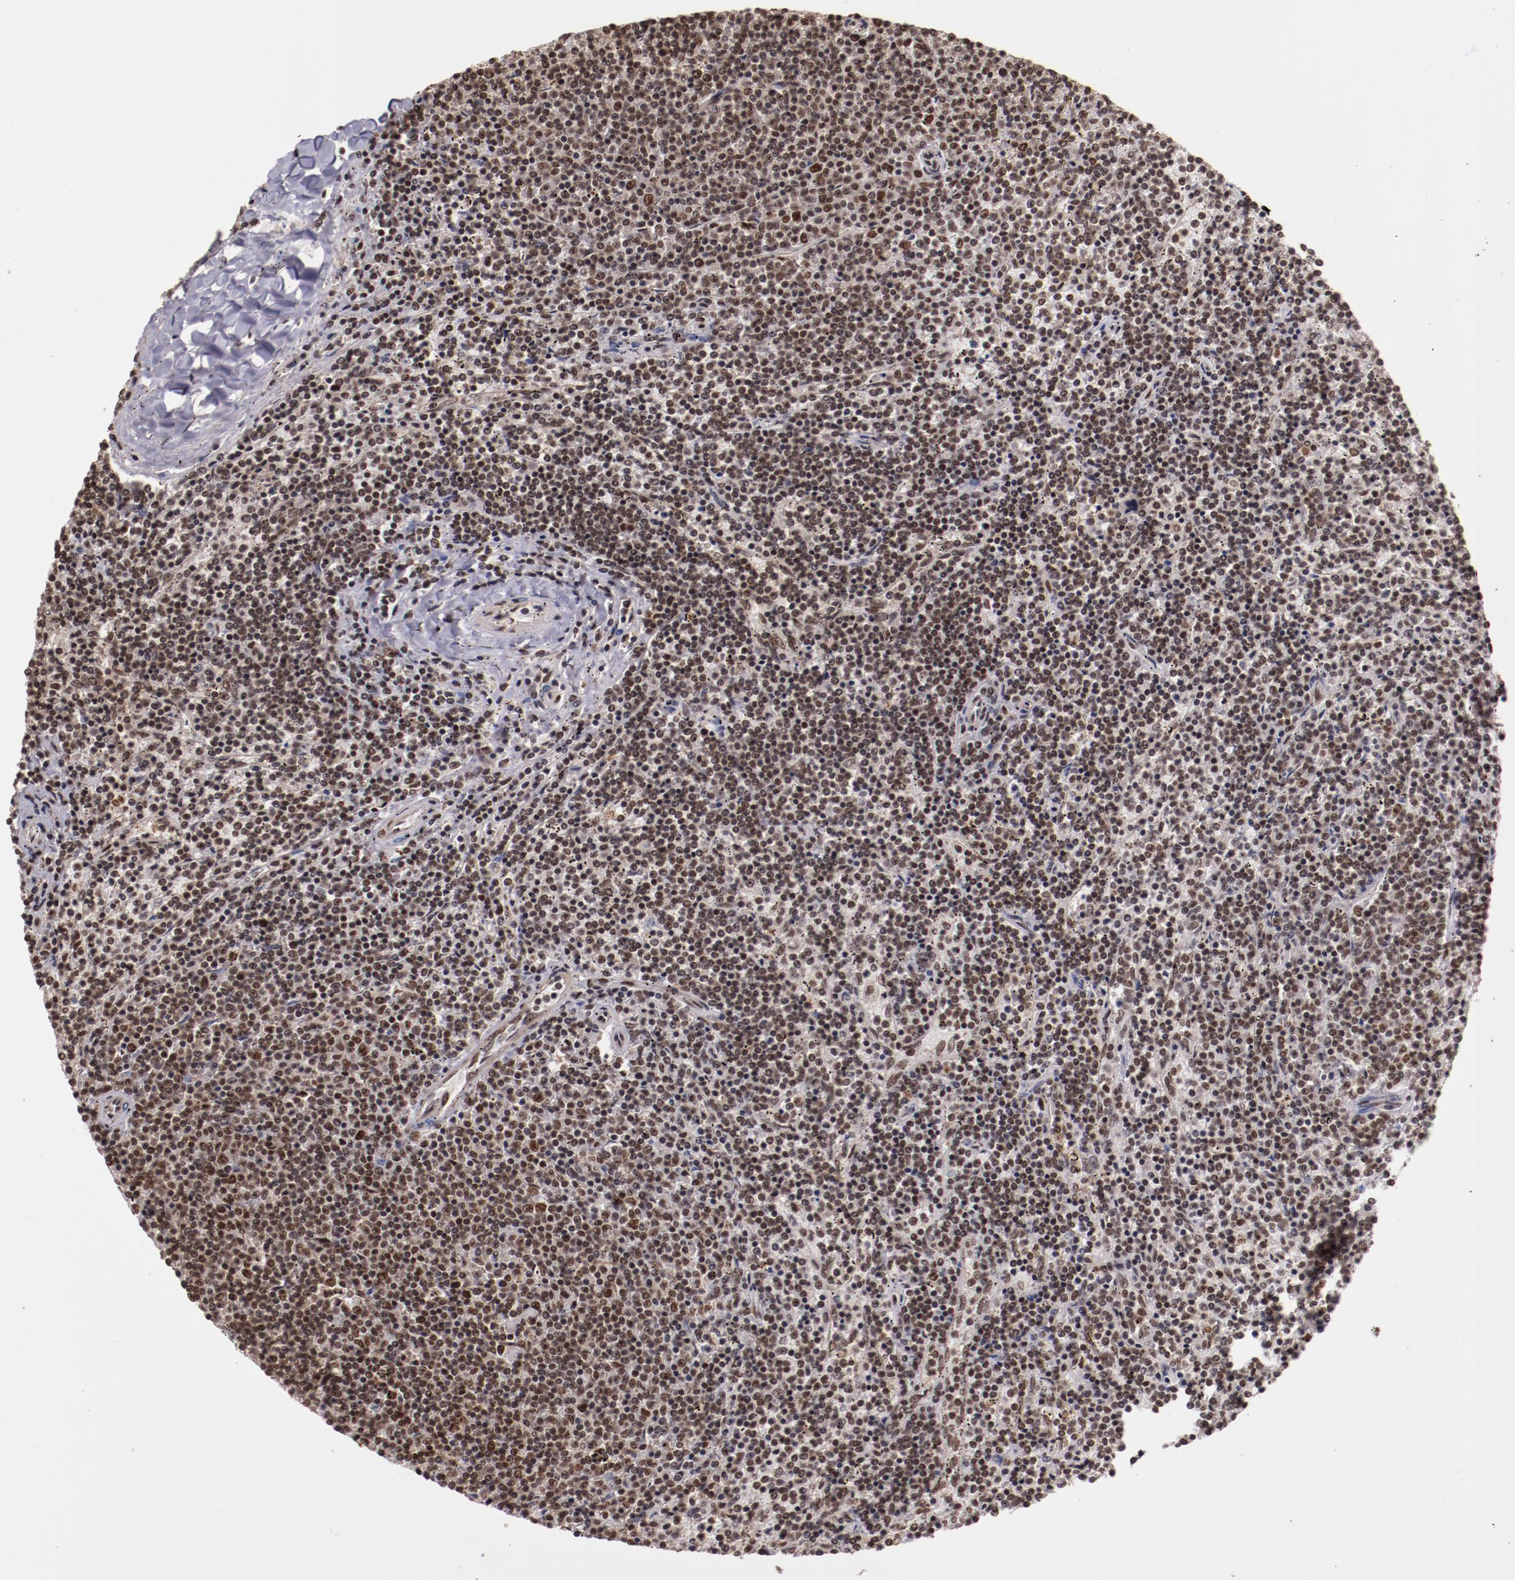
{"staining": {"intensity": "weak", "quantity": "<25%", "location": "nuclear"}, "tissue": "lymphoma", "cell_type": "Tumor cells", "image_type": "cancer", "snomed": [{"axis": "morphology", "description": "Malignant lymphoma, non-Hodgkin's type, Low grade"}, {"axis": "topography", "description": "Spleen"}], "caption": "Tumor cells are negative for brown protein staining in lymphoma.", "gene": "STAG2", "patient": {"sex": "female", "age": 50}}